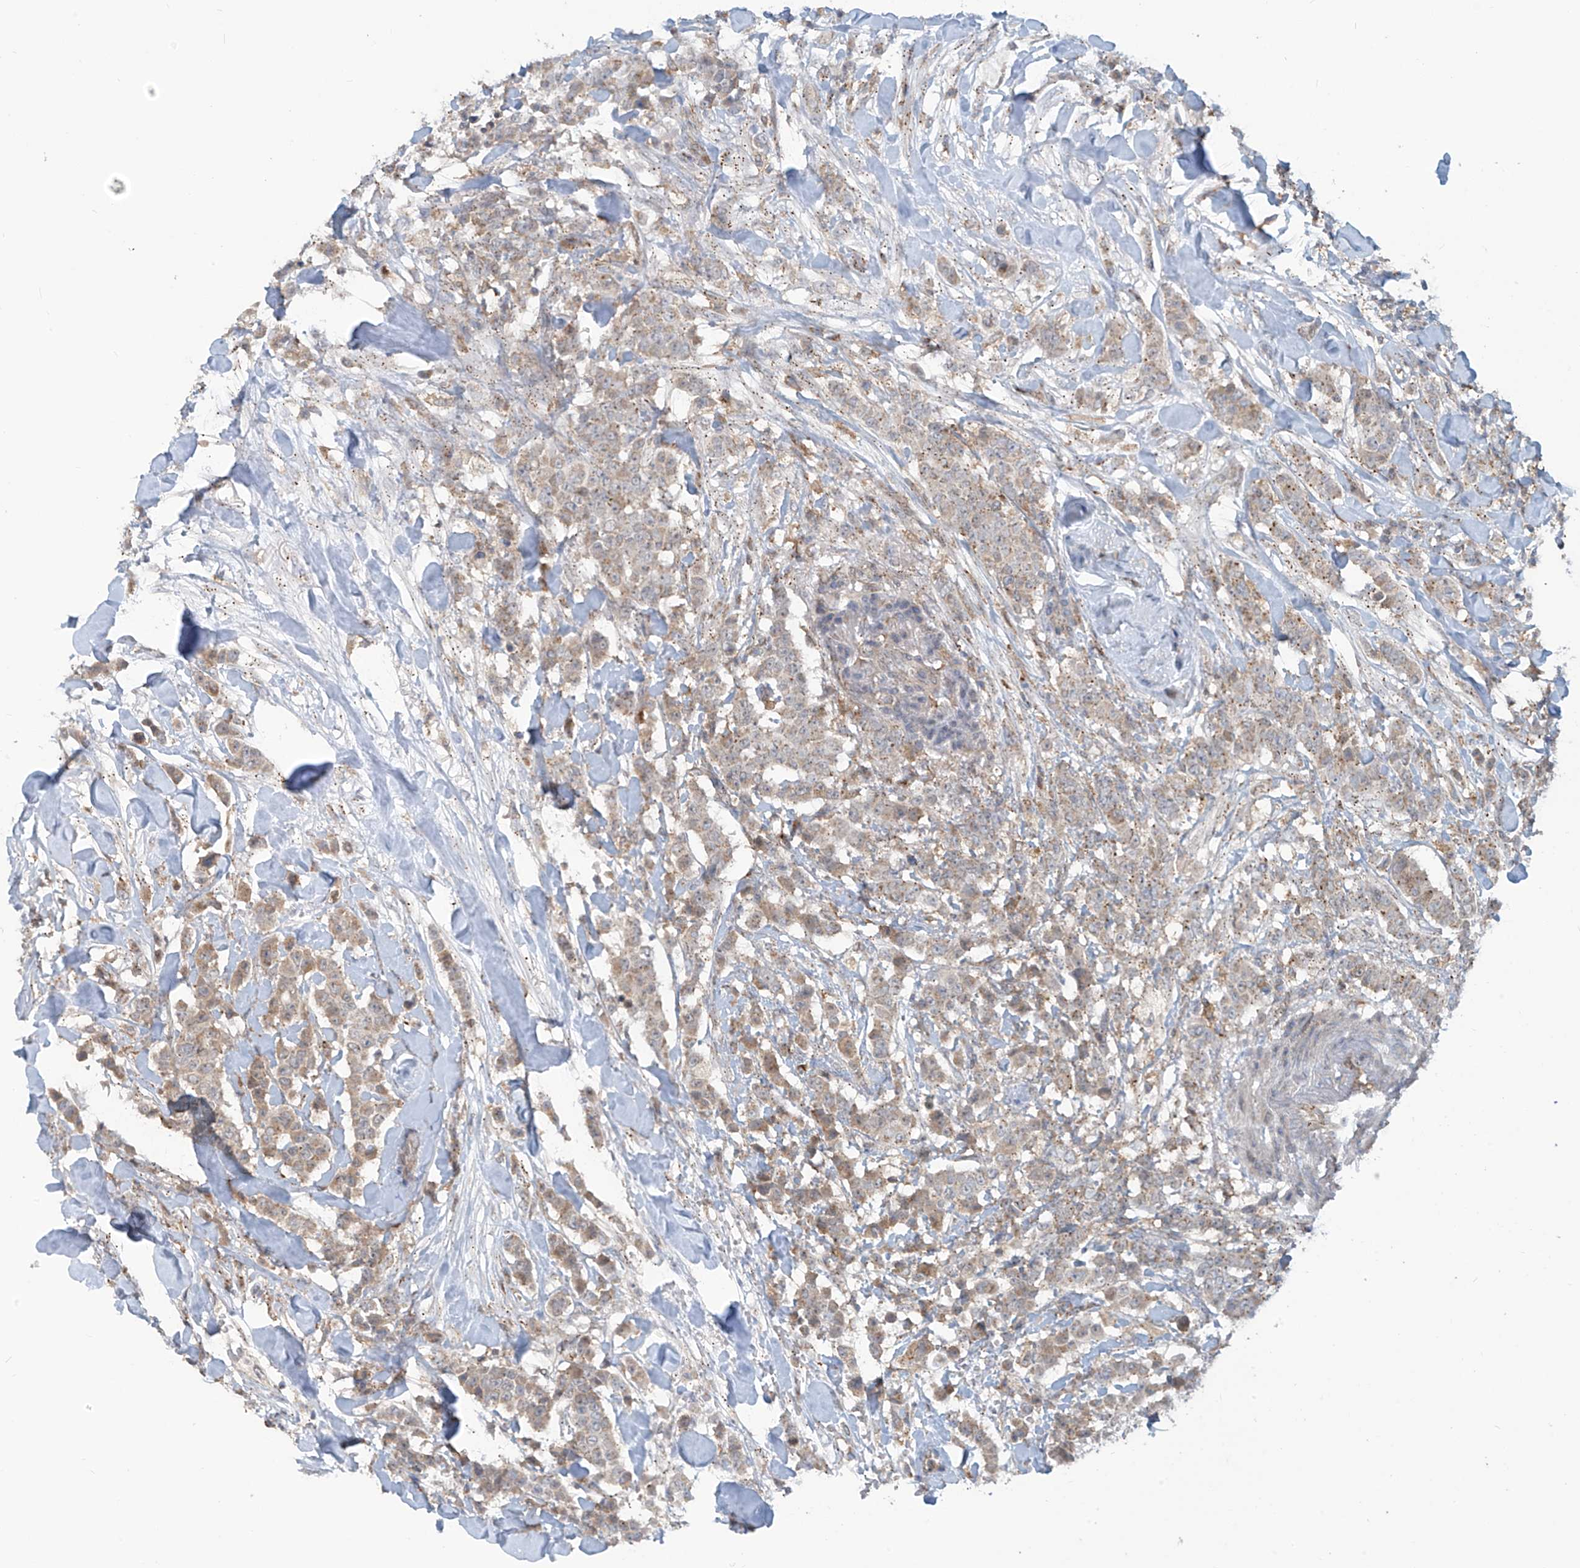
{"staining": {"intensity": "weak", "quantity": ">75%", "location": "cytoplasmic/membranous"}, "tissue": "breast cancer", "cell_type": "Tumor cells", "image_type": "cancer", "snomed": [{"axis": "morphology", "description": "Duct carcinoma"}, {"axis": "topography", "description": "Breast"}], "caption": "Infiltrating ductal carcinoma (breast) tissue displays weak cytoplasmic/membranous expression in approximately >75% of tumor cells, visualized by immunohistochemistry.", "gene": "PARVG", "patient": {"sex": "female", "age": 40}}